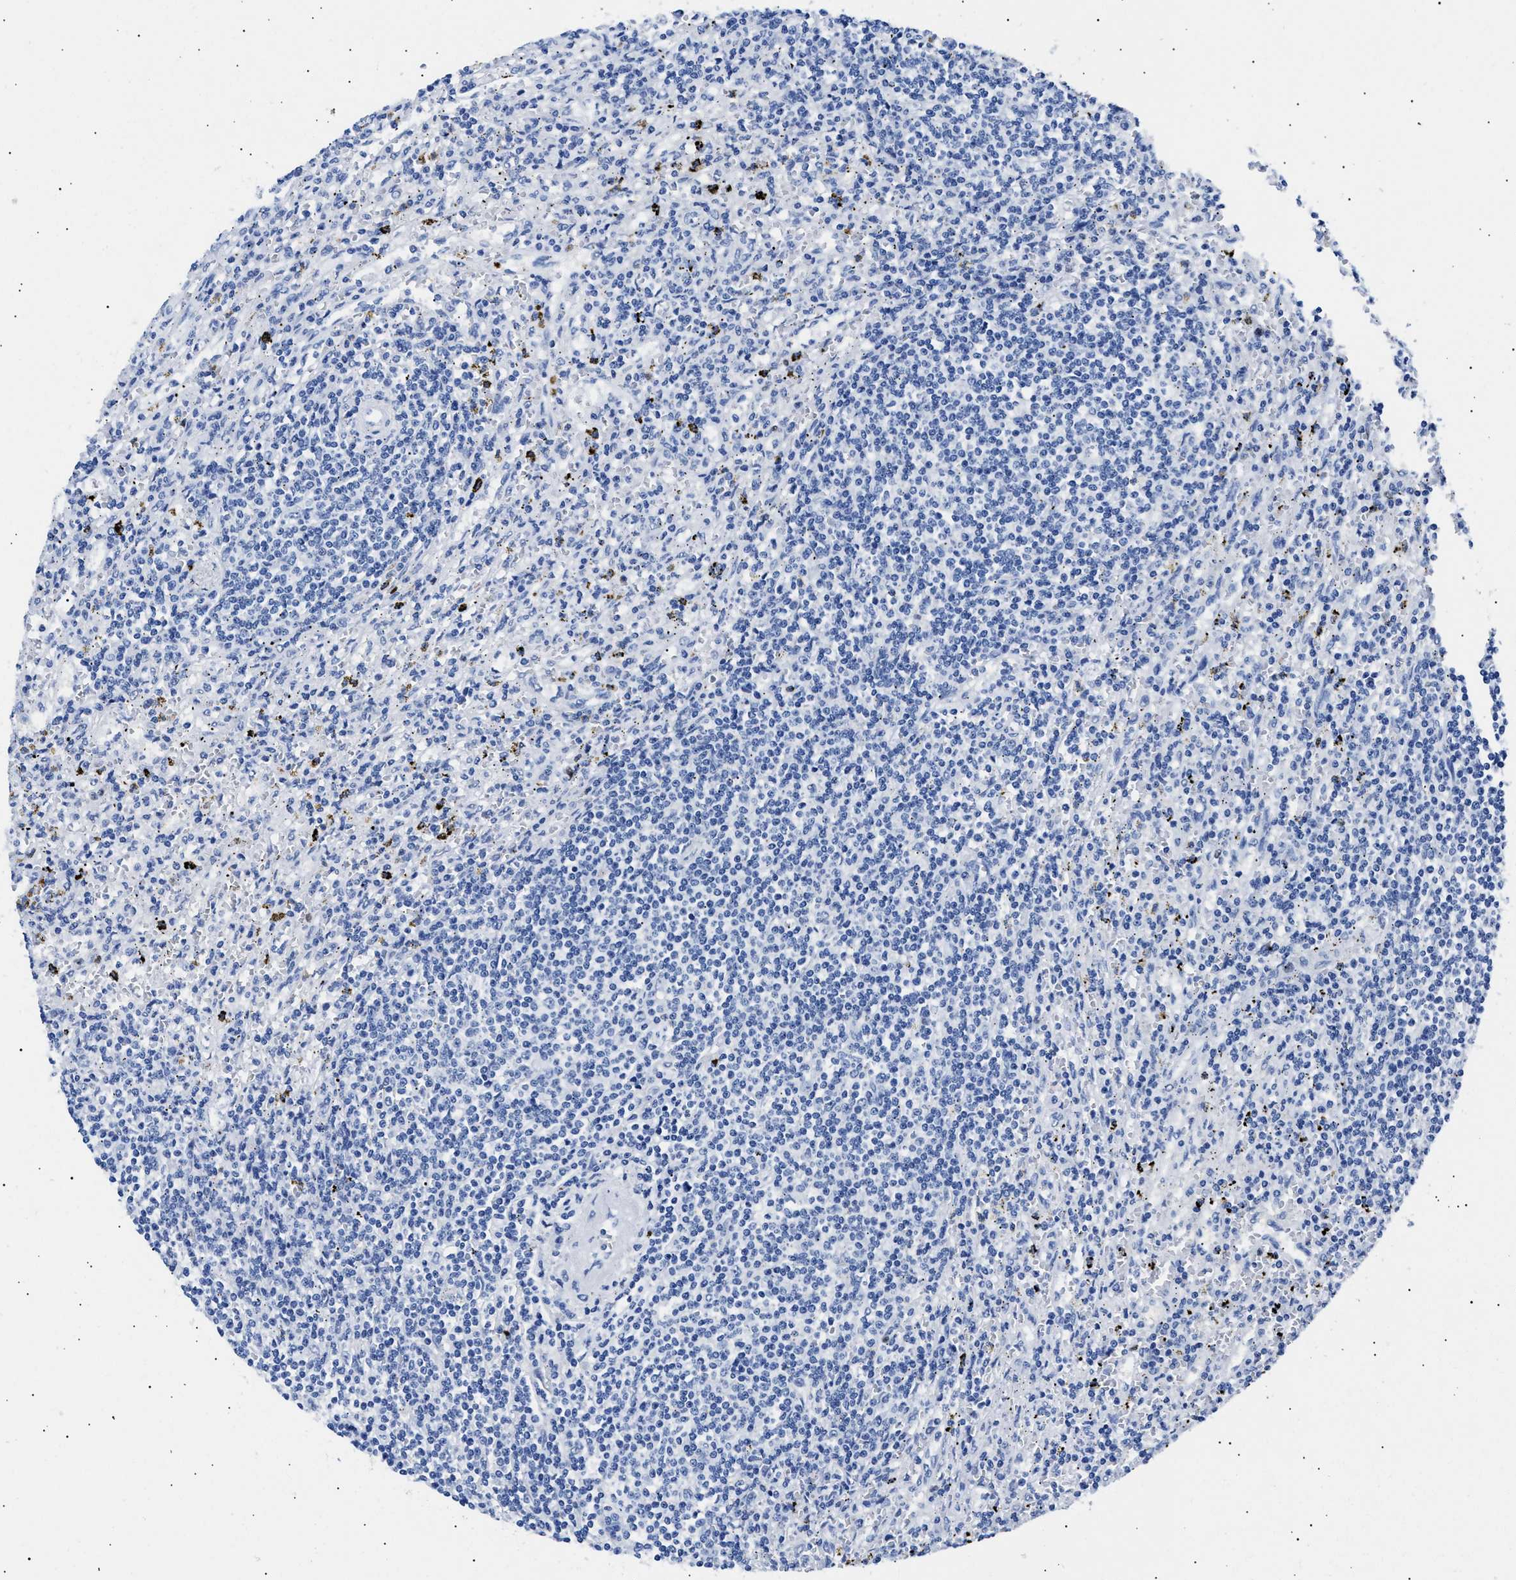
{"staining": {"intensity": "negative", "quantity": "none", "location": "none"}, "tissue": "lymphoma", "cell_type": "Tumor cells", "image_type": "cancer", "snomed": [{"axis": "morphology", "description": "Malignant lymphoma, non-Hodgkin's type, Low grade"}, {"axis": "topography", "description": "Spleen"}], "caption": "High magnification brightfield microscopy of lymphoma stained with DAB (3,3'-diaminobenzidine) (brown) and counterstained with hematoxylin (blue): tumor cells show no significant staining. The staining was performed using DAB (3,3'-diaminobenzidine) to visualize the protein expression in brown, while the nuclei were stained in blue with hematoxylin (Magnification: 20x).", "gene": "HEMGN", "patient": {"sex": "male", "age": 76}}